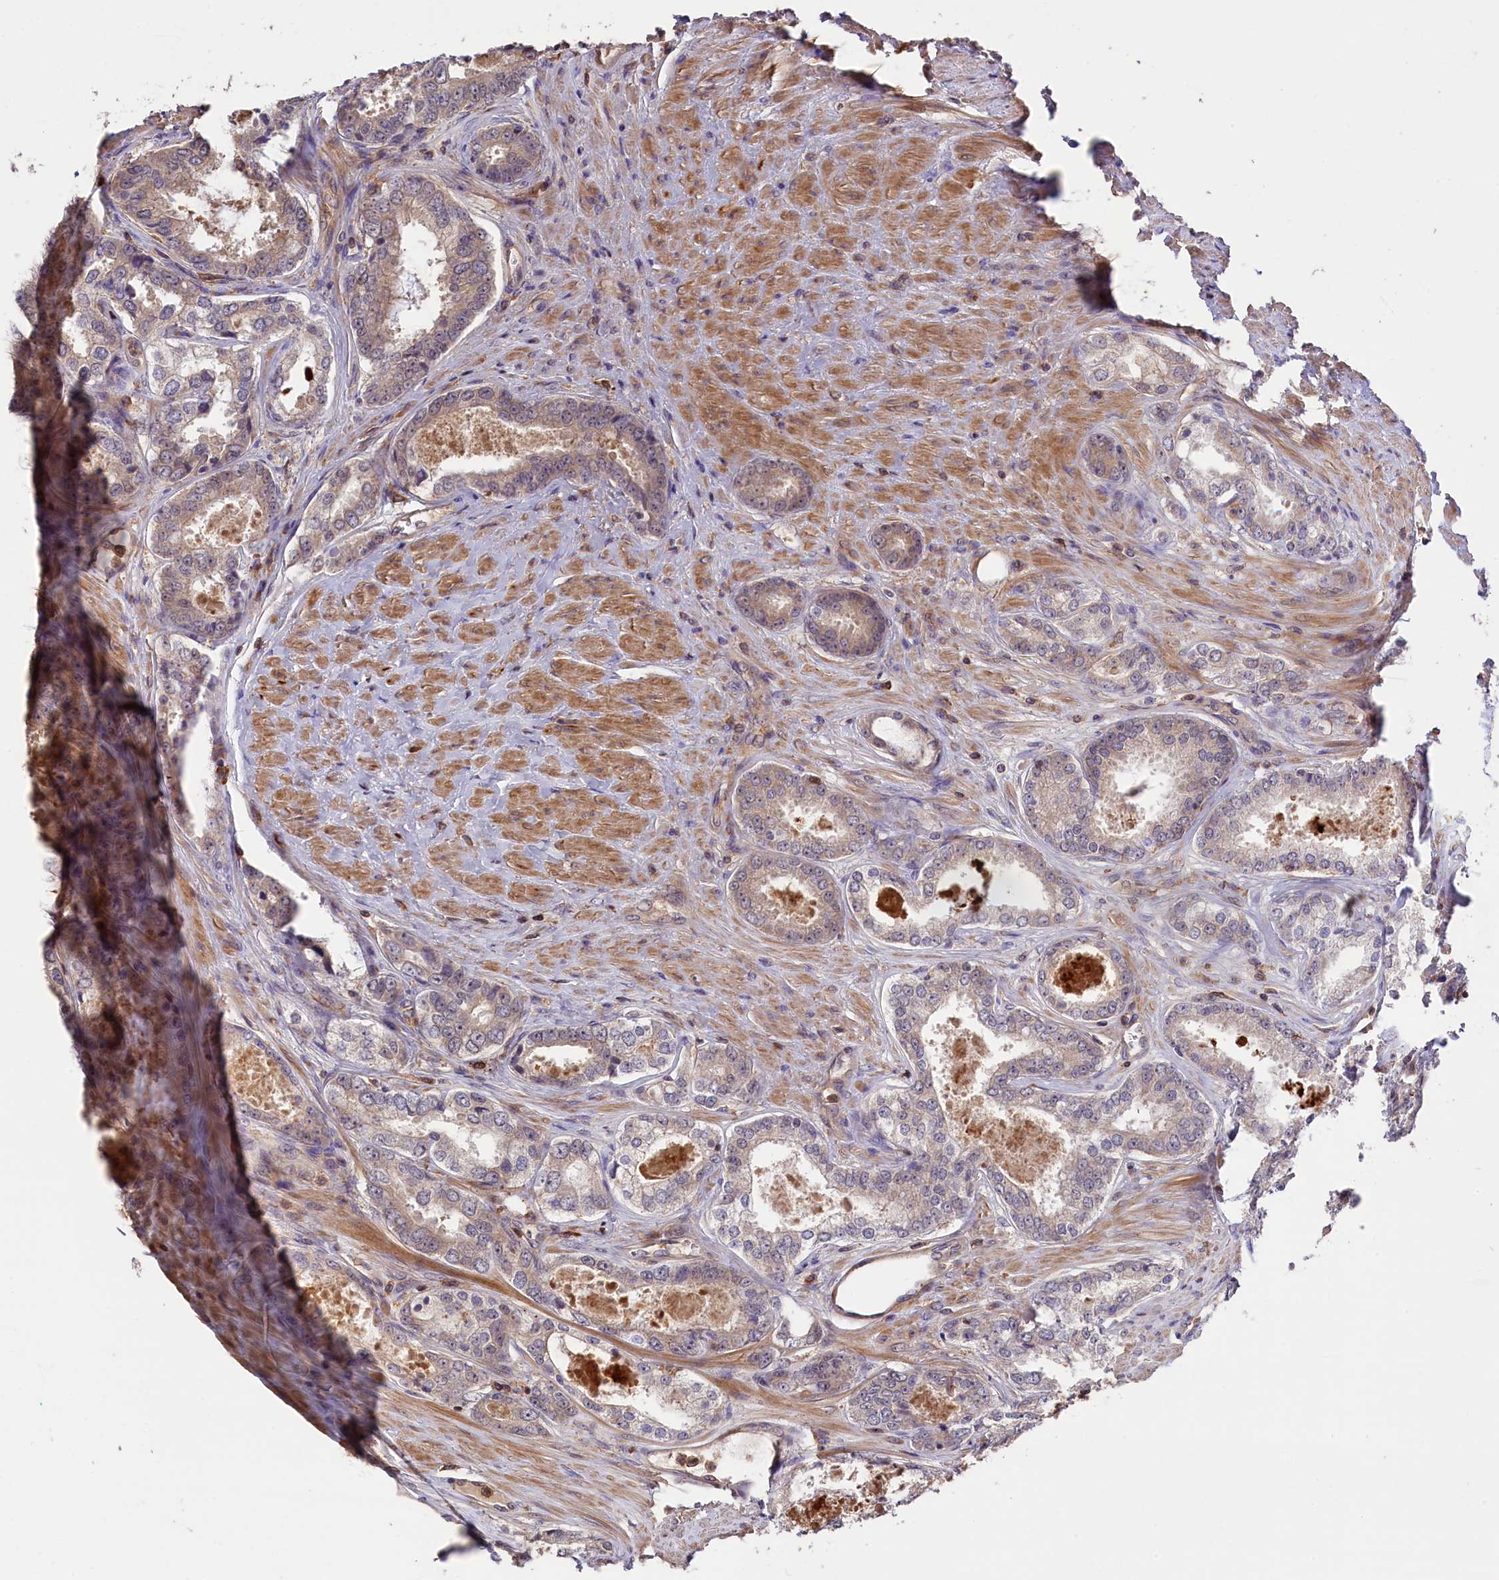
{"staining": {"intensity": "negative", "quantity": "none", "location": "none"}, "tissue": "prostate cancer", "cell_type": "Tumor cells", "image_type": "cancer", "snomed": [{"axis": "morphology", "description": "Adenocarcinoma, Low grade"}, {"axis": "topography", "description": "Prostate"}], "caption": "An image of human prostate cancer is negative for staining in tumor cells. (DAB immunohistochemistry visualized using brightfield microscopy, high magnification).", "gene": "SKIDA1", "patient": {"sex": "male", "age": 68}}